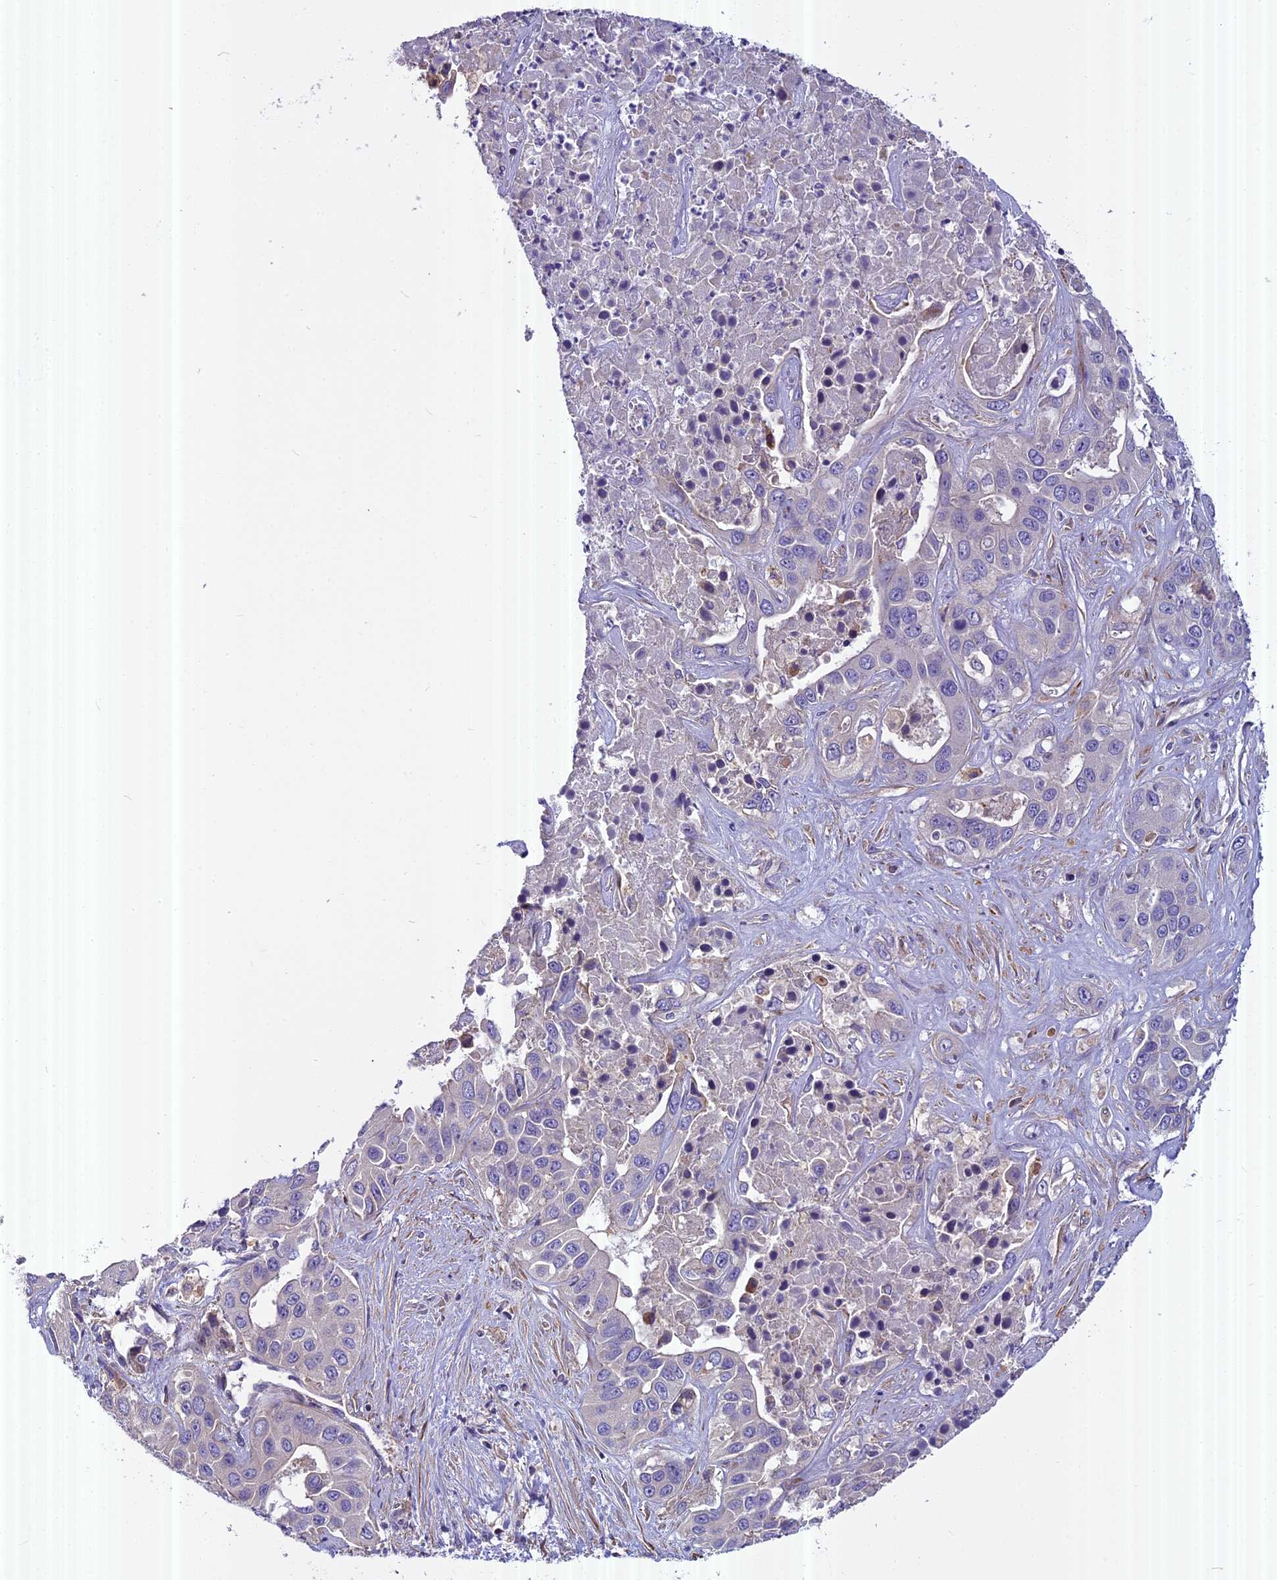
{"staining": {"intensity": "negative", "quantity": "none", "location": "none"}, "tissue": "liver cancer", "cell_type": "Tumor cells", "image_type": "cancer", "snomed": [{"axis": "morphology", "description": "Cholangiocarcinoma"}, {"axis": "topography", "description": "Liver"}], "caption": "DAB immunohistochemical staining of liver cancer shows no significant positivity in tumor cells. (Immunohistochemistry, brightfield microscopy, high magnification).", "gene": "FAM98C", "patient": {"sex": "female", "age": 52}}